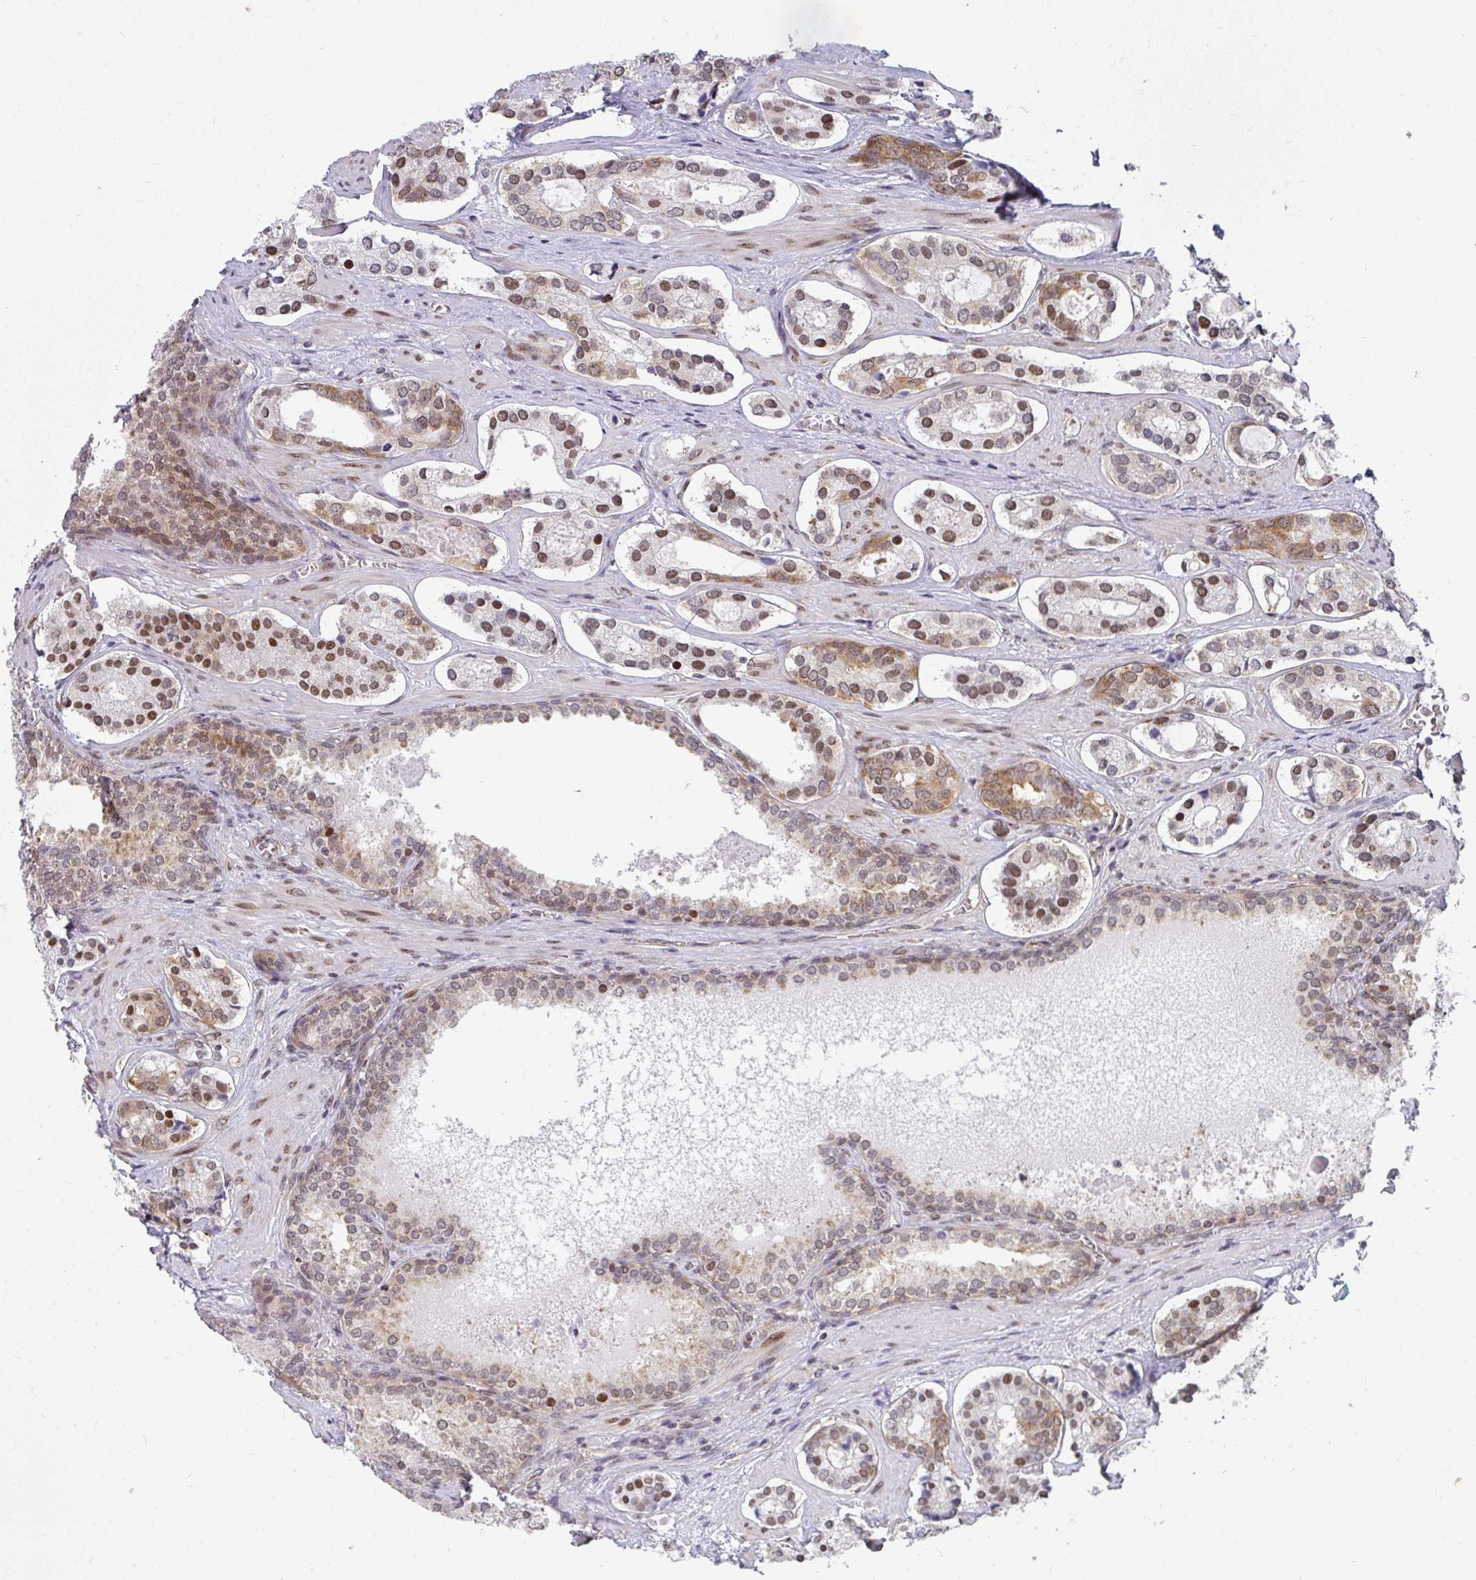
{"staining": {"intensity": "moderate", "quantity": ">75%", "location": "cytoplasmic/membranous,nuclear"}, "tissue": "prostate cancer", "cell_type": "Tumor cells", "image_type": "cancer", "snomed": [{"axis": "morphology", "description": "Adenocarcinoma, Low grade"}, {"axis": "topography", "description": "Prostate"}], "caption": "A micrograph of prostate cancer (low-grade adenocarcinoma) stained for a protein demonstrates moderate cytoplasmic/membranous and nuclear brown staining in tumor cells.", "gene": "SYNCRIP", "patient": {"sex": "male", "age": 62}}